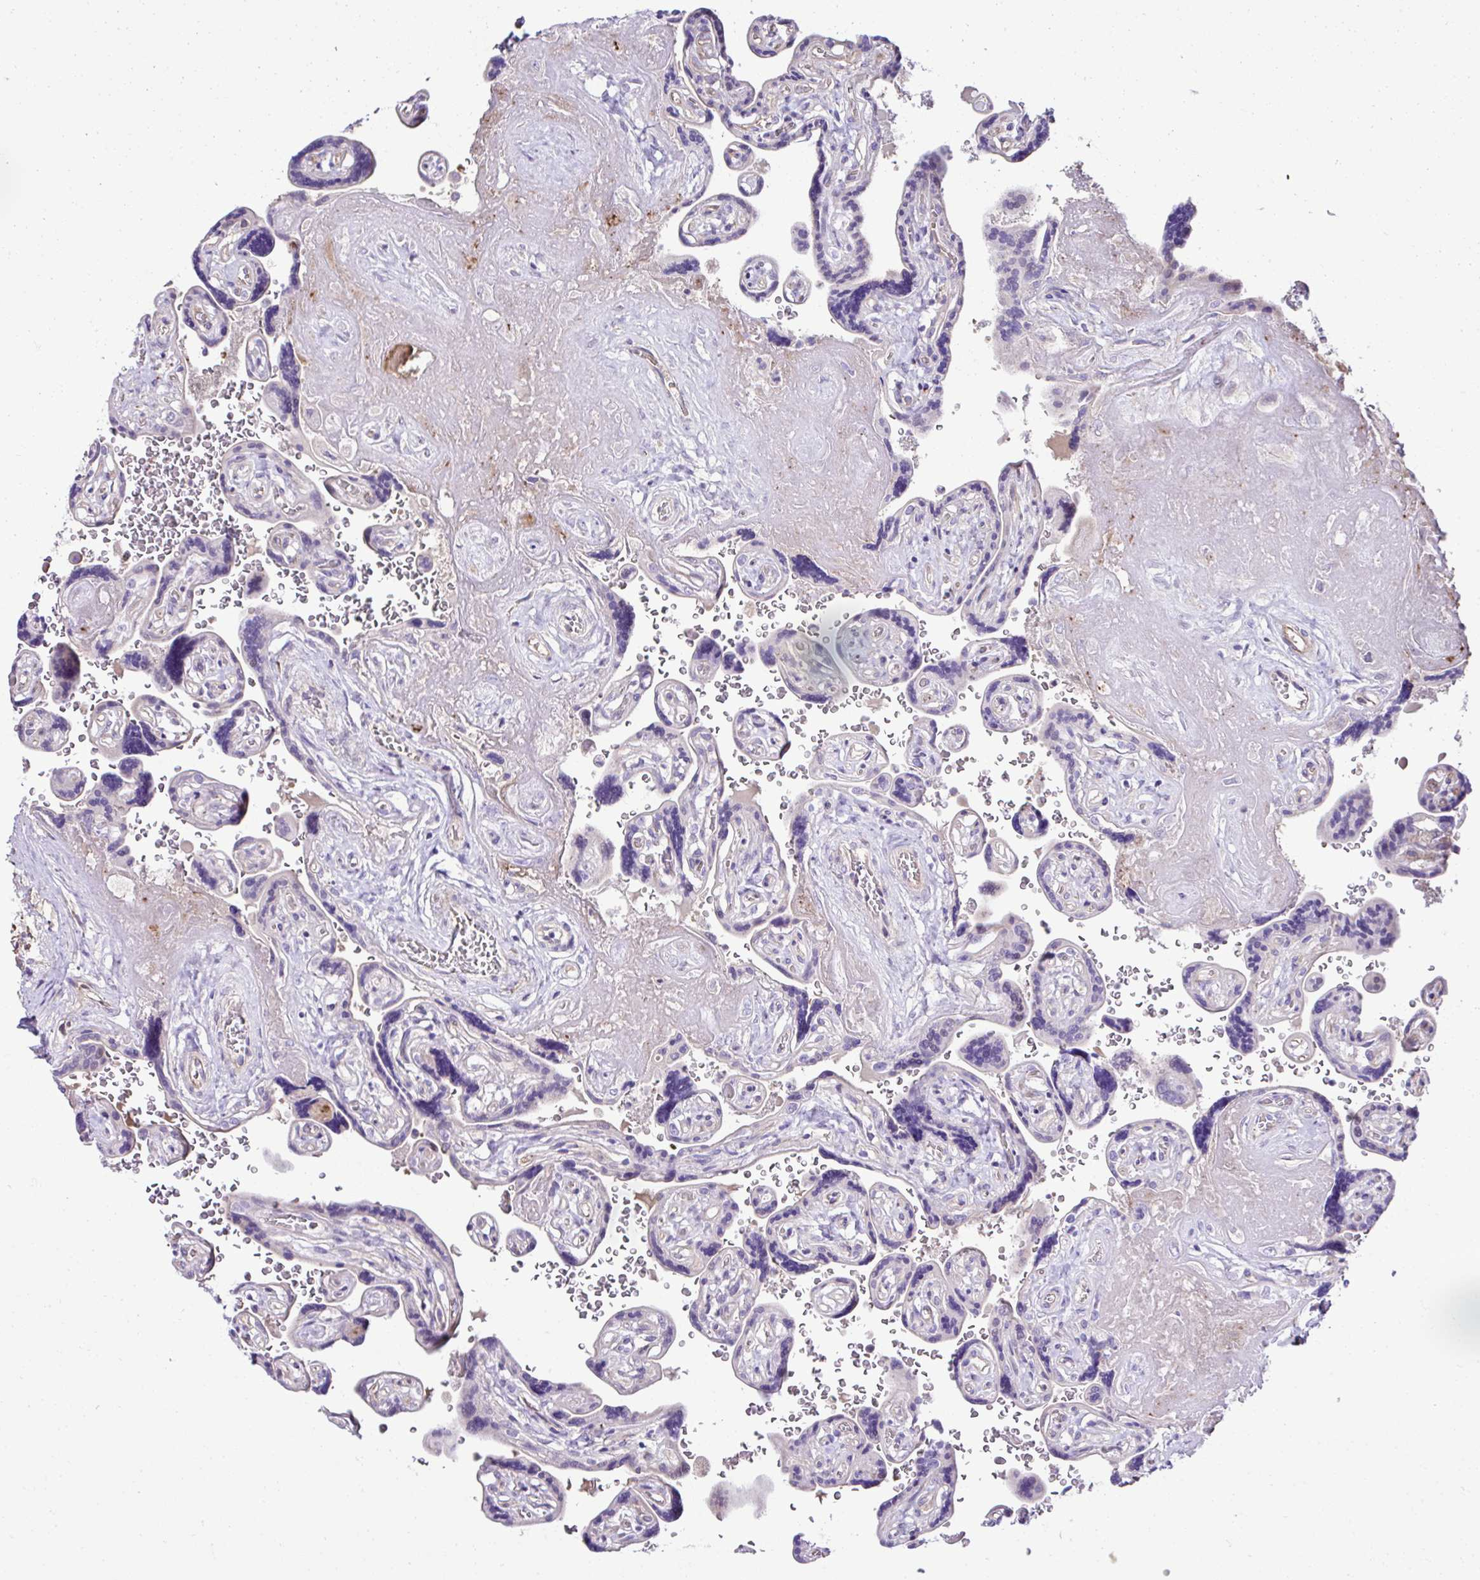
{"staining": {"intensity": "moderate", "quantity": "<25%", "location": "cytoplasmic/membranous"}, "tissue": "placenta", "cell_type": "Decidual cells", "image_type": "normal", "snomed": [{"axis": "morphology", "description": "Normal tissue, NOS"}, {"axis": "topography", "description": "Placenta"}], "caption": "Immunohistochemistry of unremarkable placenta demonstrates low levels of moderate cytoplasmic/membranous staining in about <25% of decidual cells. (brown staining indicates protein expression, while blue staining denotes nuclei).", "gene": "CCDC85C", "patient": {"sex": "female", "age": 32}}